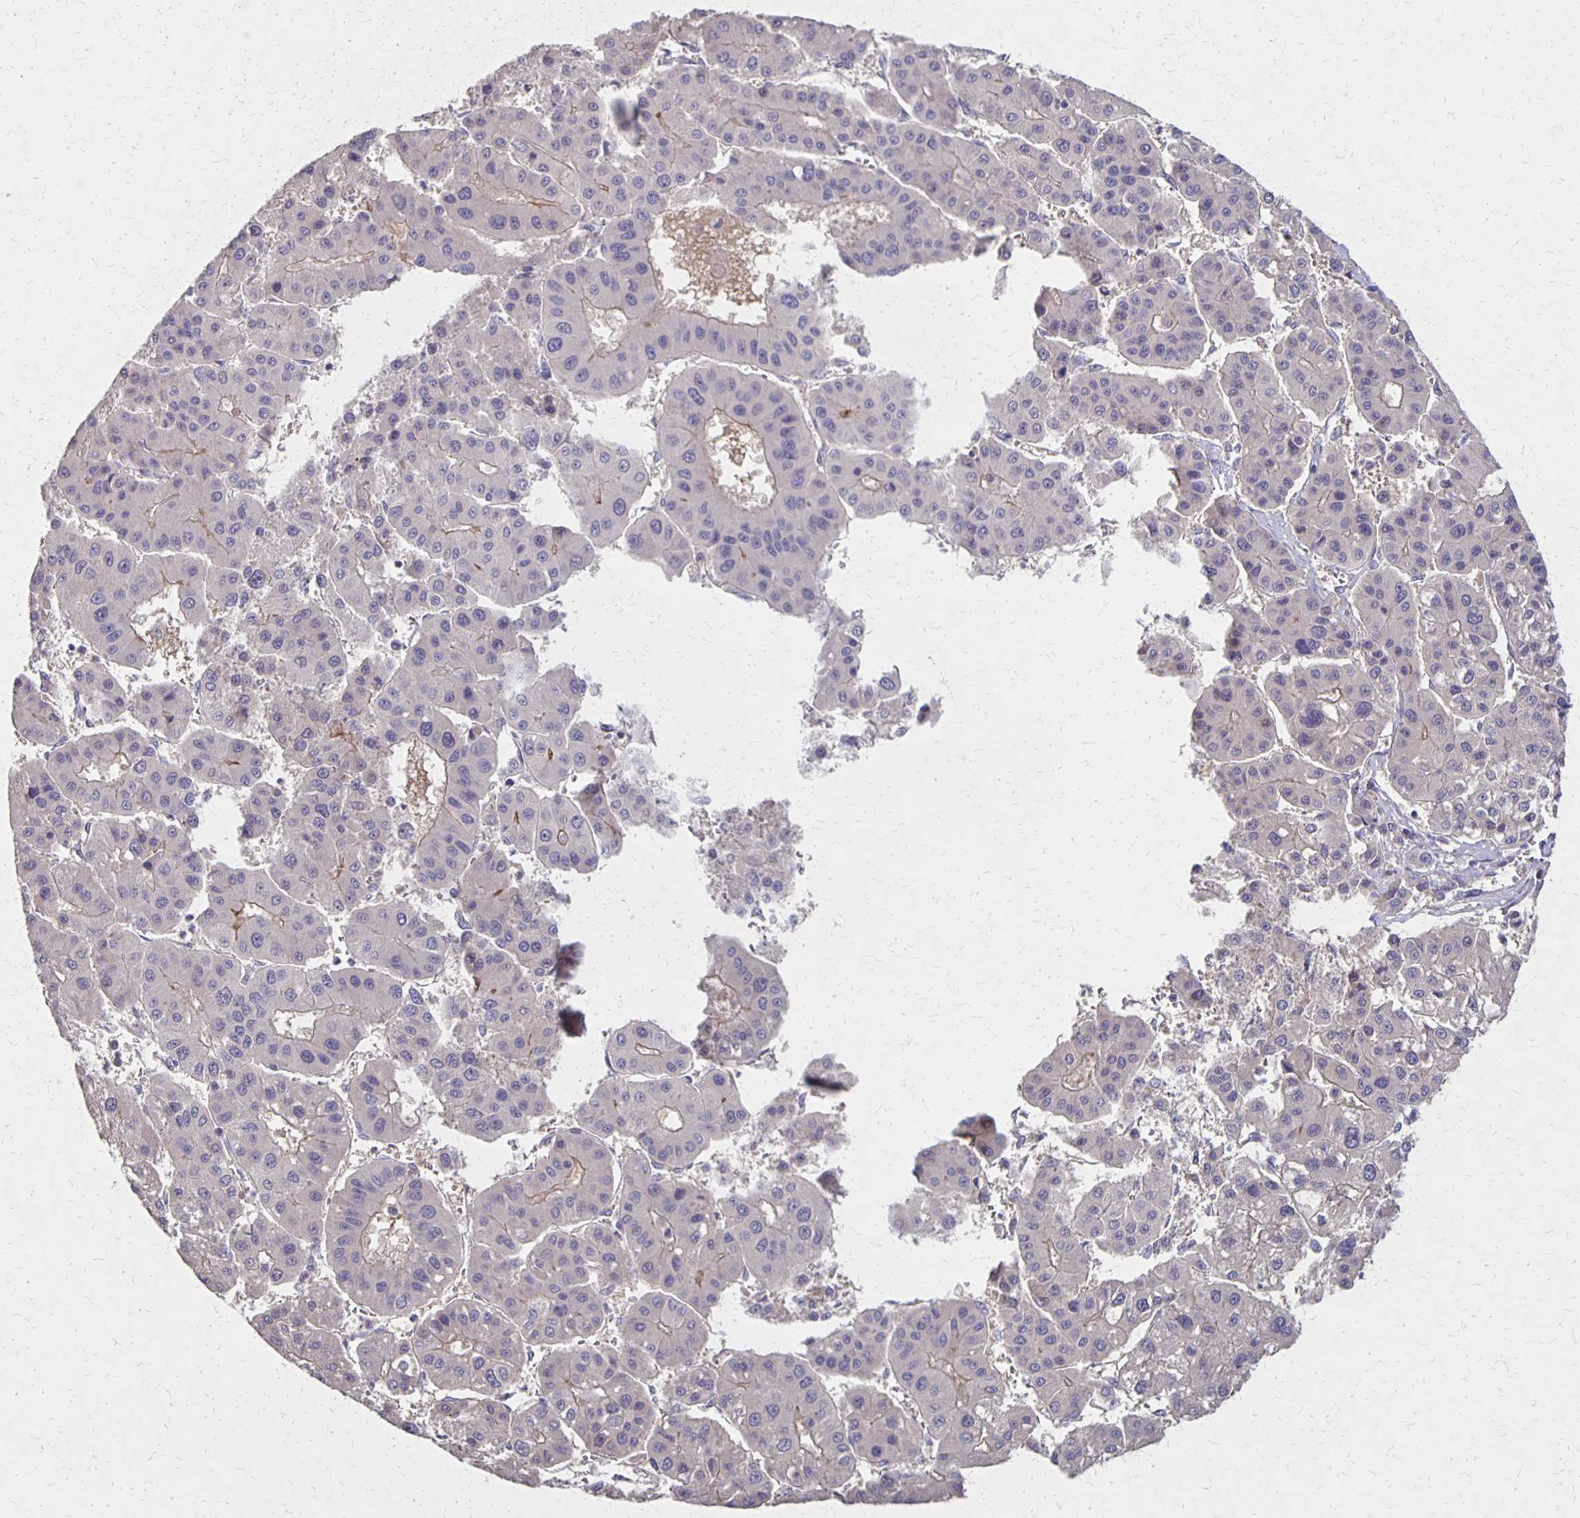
{"staining": {"intensity": "negative", "quantity": "none", "location": "none"}, "tissue": "liver cancer", "cell_type": "Tumor cells", "image_type": "cancer", "snomed": [{"axis": "morphology", "description": "Carcinoma, Hepatocellular, NOS"}, {"axis": "topography", "description": "Liver"}], "caption": "High power microscopy histopathology image of an immunohistochemistry micrograph of liver hepatocellular carcinoma, revealing no significant positivity in tumor cells.", "gene": "NOG", "patient": {"sex": "male", "age": 73}}